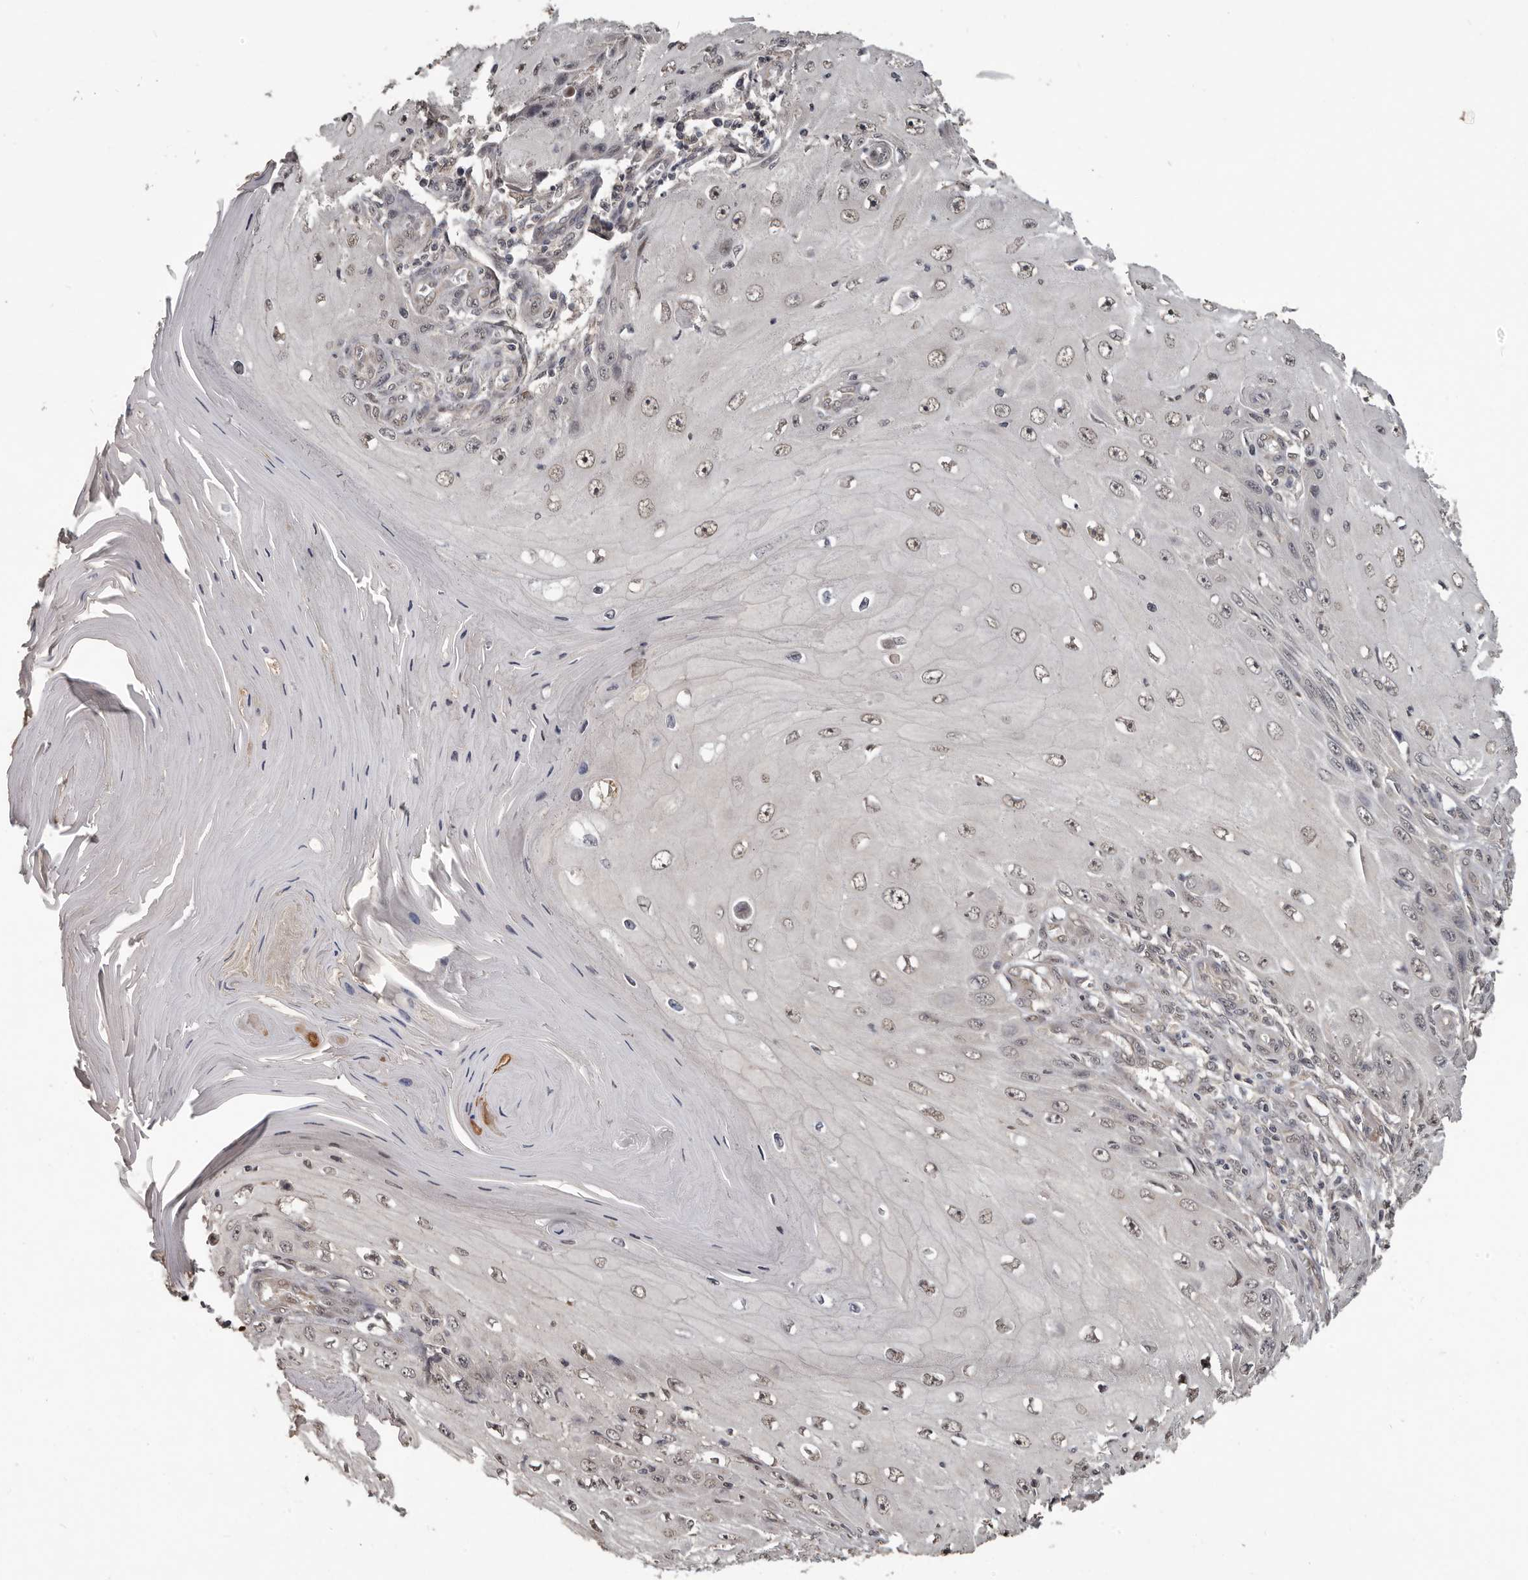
{"staining": {"intensity": "weak", "quantity": ">75%", "location": "nuclear"}, "tissue": "skin cancer", "cell_type": "Tumor cells", "image_type": "cancer", "snomed": [{"axis": "morphology", "description": "Squamous cell carcinoma, NOS"}, {"axis": "topography", "description": "Skin"}], "caption": "Immunohistochemical staining of skin cancer (squamous cell carcinoma) demonstrates low levels of weak nuclear protein positivity in about >75% of tumor cells. (brown staining indicates protein expression, while blue staining denotes nuclei).", "gene": "ZFP14", "patient": {"sex": "female", "age": 73}}